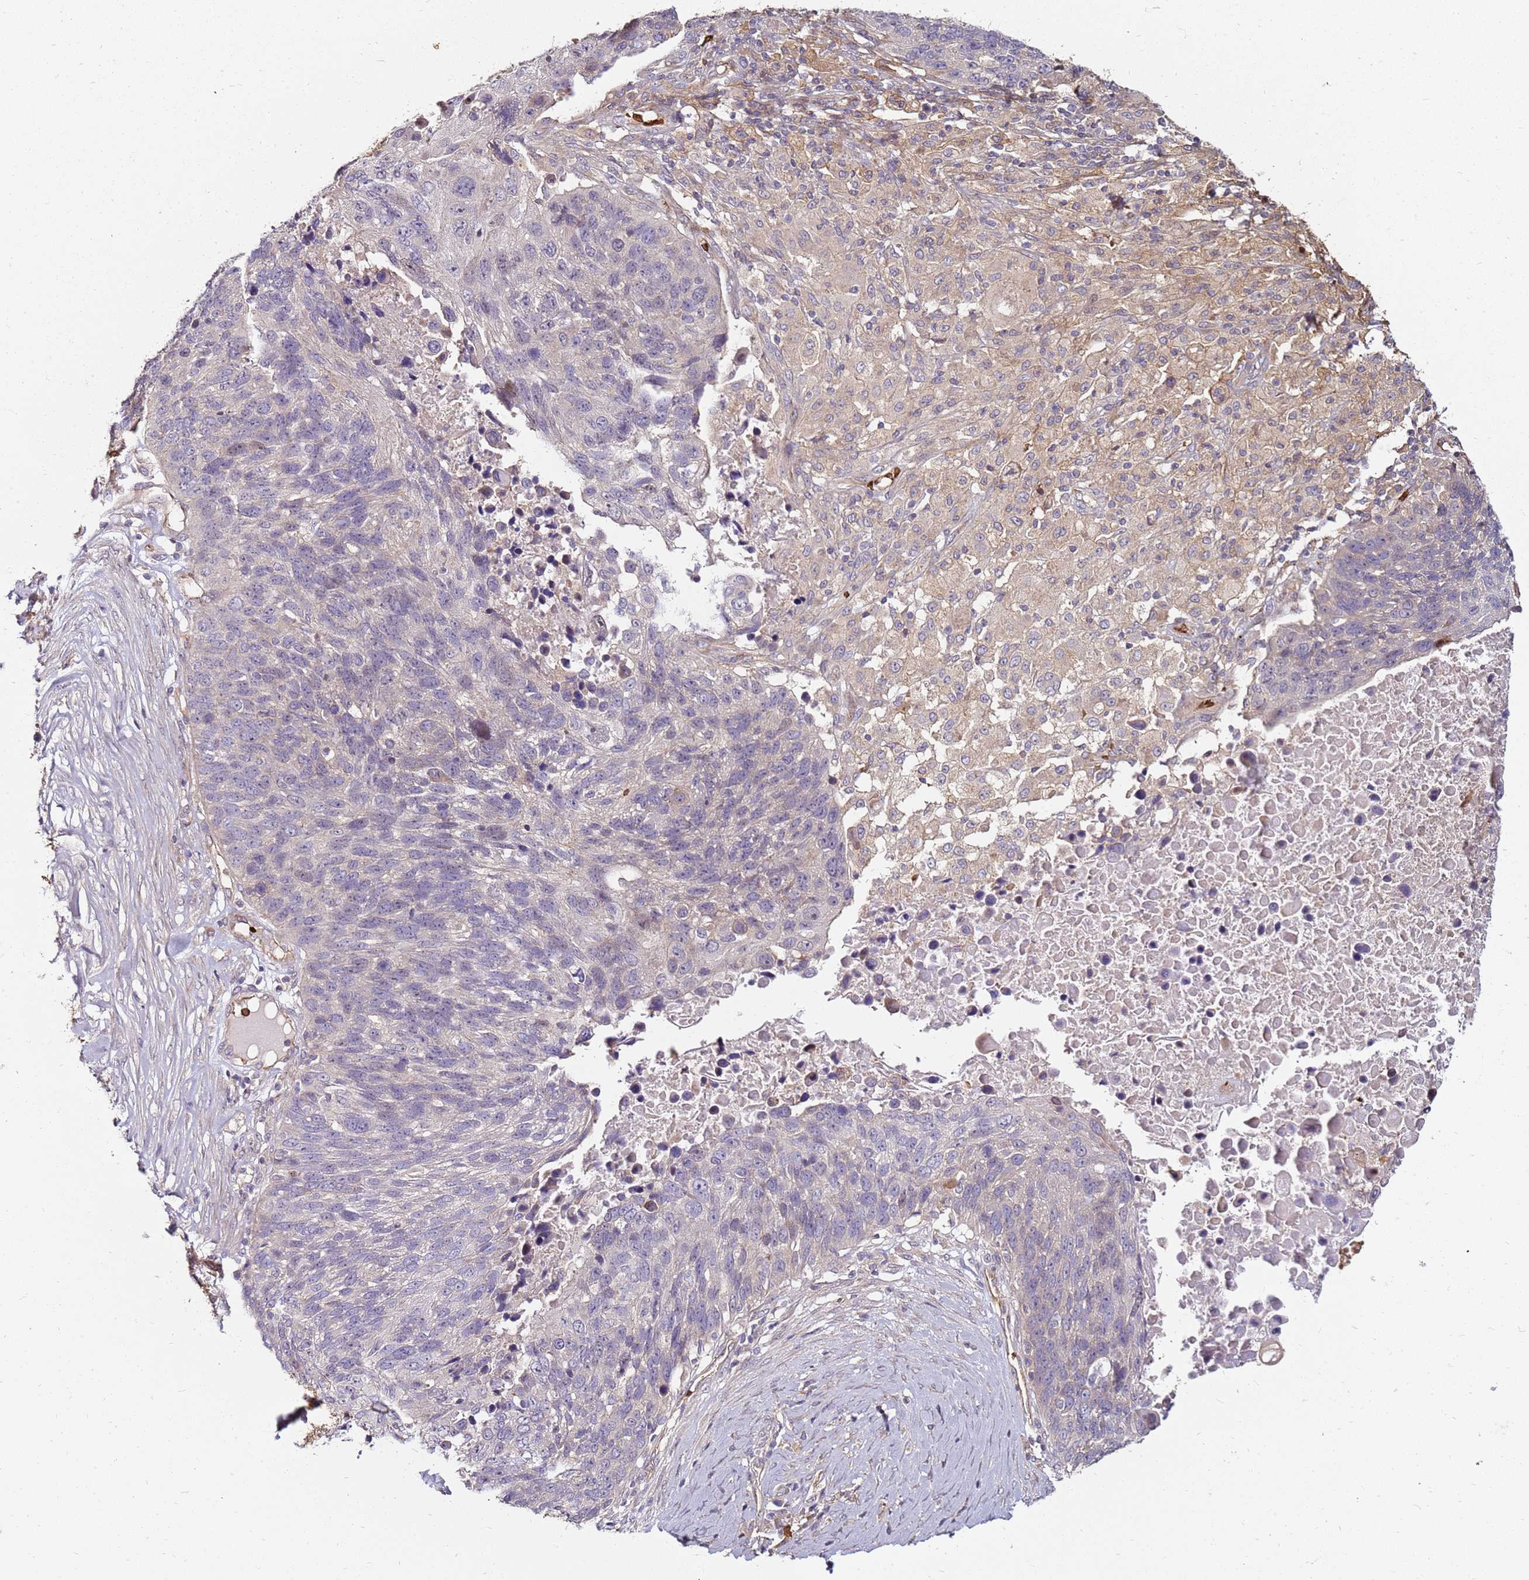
{"staining": {"intensity": "negative", "quantity": "none", "location": "none"}, "tissue": "lung cancer", "cell_type": "Tumor cells", "image_type": "cancer", "snomed": [{"axis": "morphology", "description": "Normal tissue, NOS"}, {"axis": "morphology", "description": "Squamous cell carcinoma, NOS"}, {"axis": "topography", "description": "Lymph node"}, {"axis": "topography", "description": "Lung"}], "caption": "Immunohistochemistry (IHC) of human lung squamous cell carcinoma exhibits no expression in tumor cells.", "gene": "RNF11", "patient": {"sex": "male", "age": 66}}